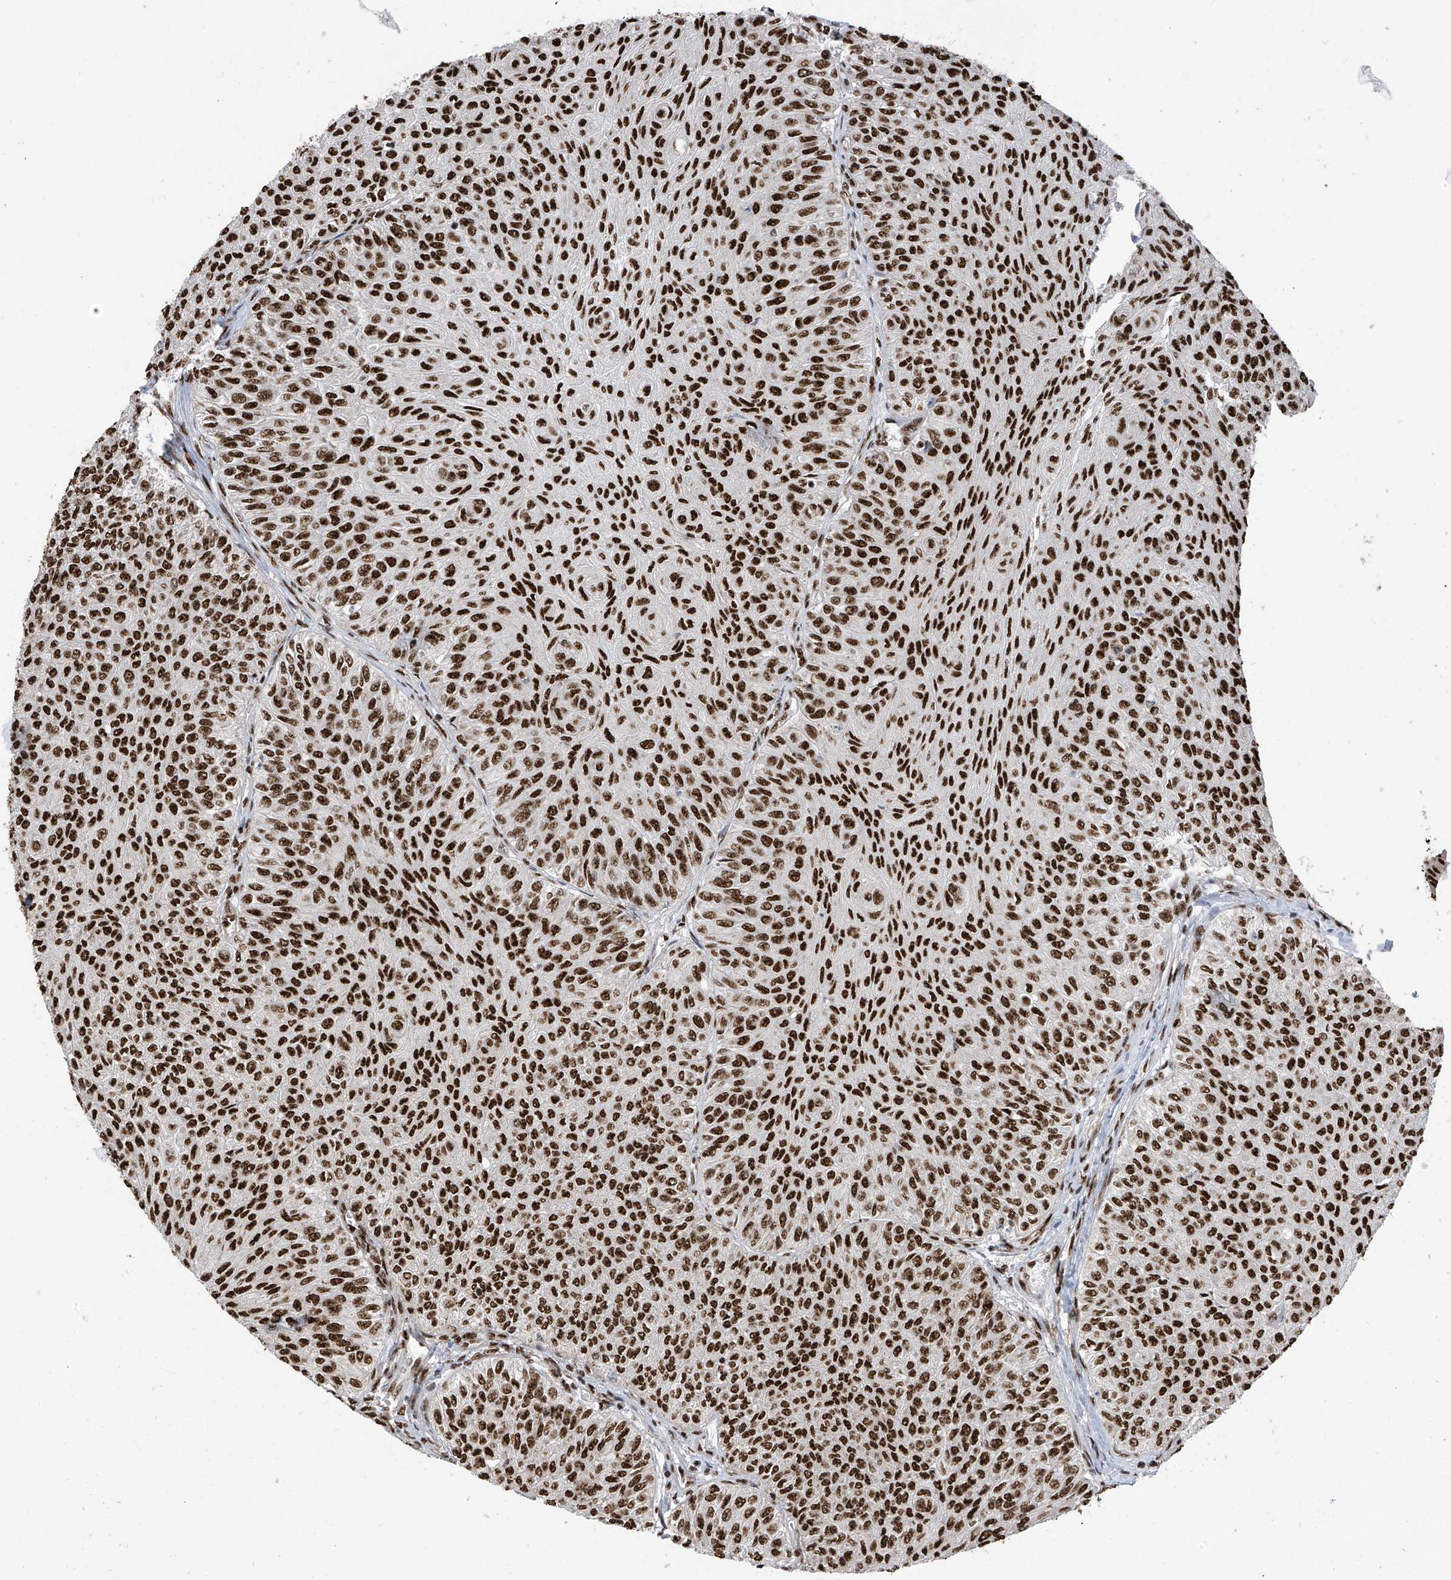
{"staining": {"intensity": "strong", "quantity": ">75%", "location": "nuclear"}, "tissue": "urothelial cancer", "cell_type": "Tumor cells", "image_type": "cancer", "snomed": [{"axis": "morphology", "description": "Urothelial carcinoma, Low grade"}, {"axis": "topography", "description": "Urinary bladder"}], "caption": "Urothelial carcinoma (low-grade) tissue displays strong nuclear expression in about >75% of tumor cells, visualized by immunohistochemistry. (Stains: DAB (3,3'-diaminobenzidine) in brown, nuclei in blue, Microscopy: brightfield microscopy at high magnification).", "gene": "APLF", "patient": {"sex": "male", "age": 78}}